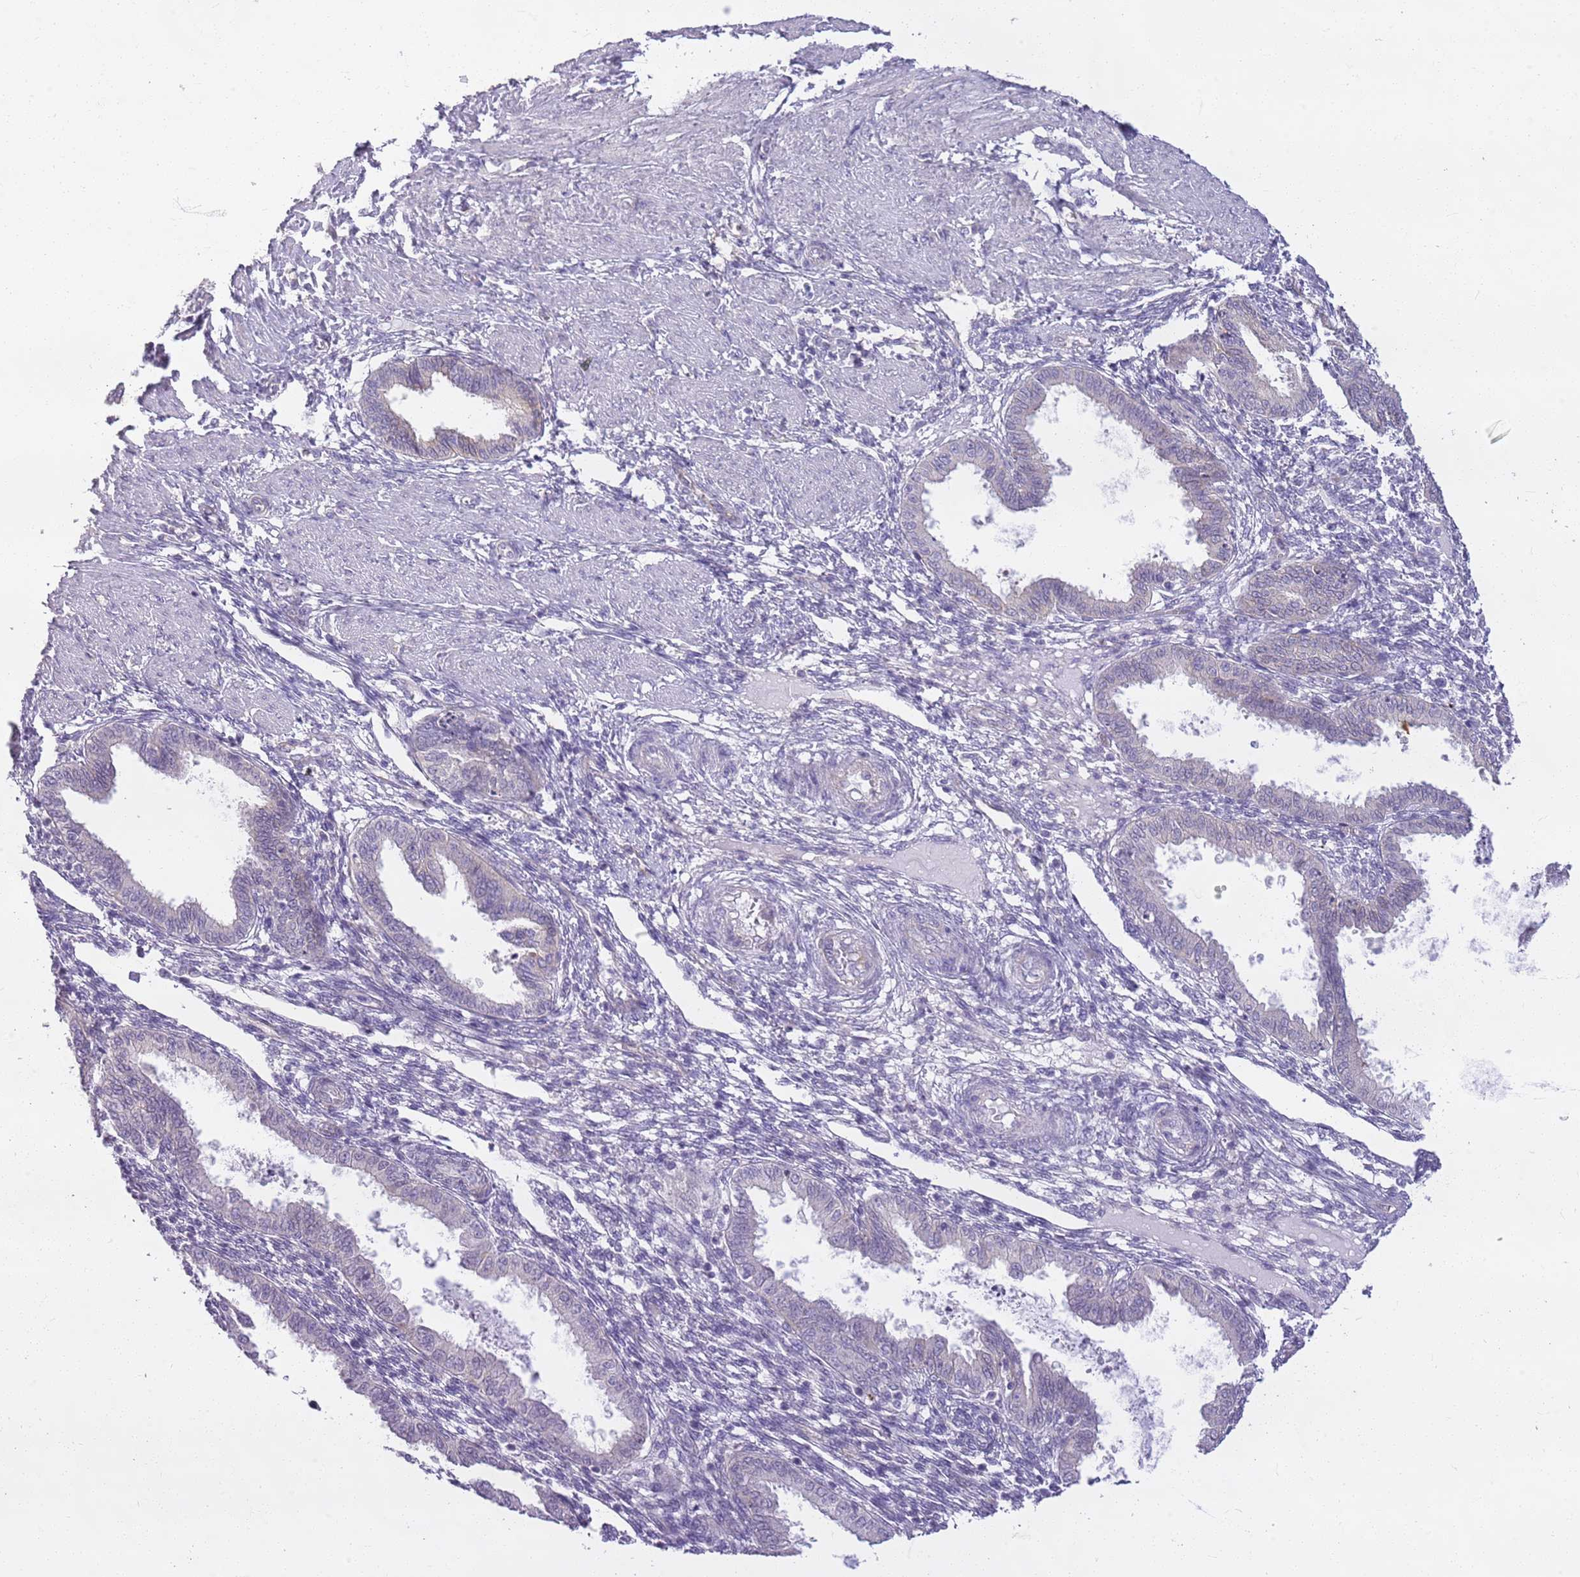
{"staining": {"intensity": "negative", "quantity": "none", "location": "none"}, "tissue": "endometrium", "cell_type": "Cells in endometrial stroma", "image_type": "normal", "snomed": [{"axis": "morphology", "description": "Normal tissue, NOS"}, {"axis": "topography", "description": "Endometrium"}], "caption": "IHC micrograph of benign human endometrium stained for a protein (brown), which shows no expression in cells in endometrial stroma.", "gene": "PARP8", "patient": {"sex": "female", "age": 33}}